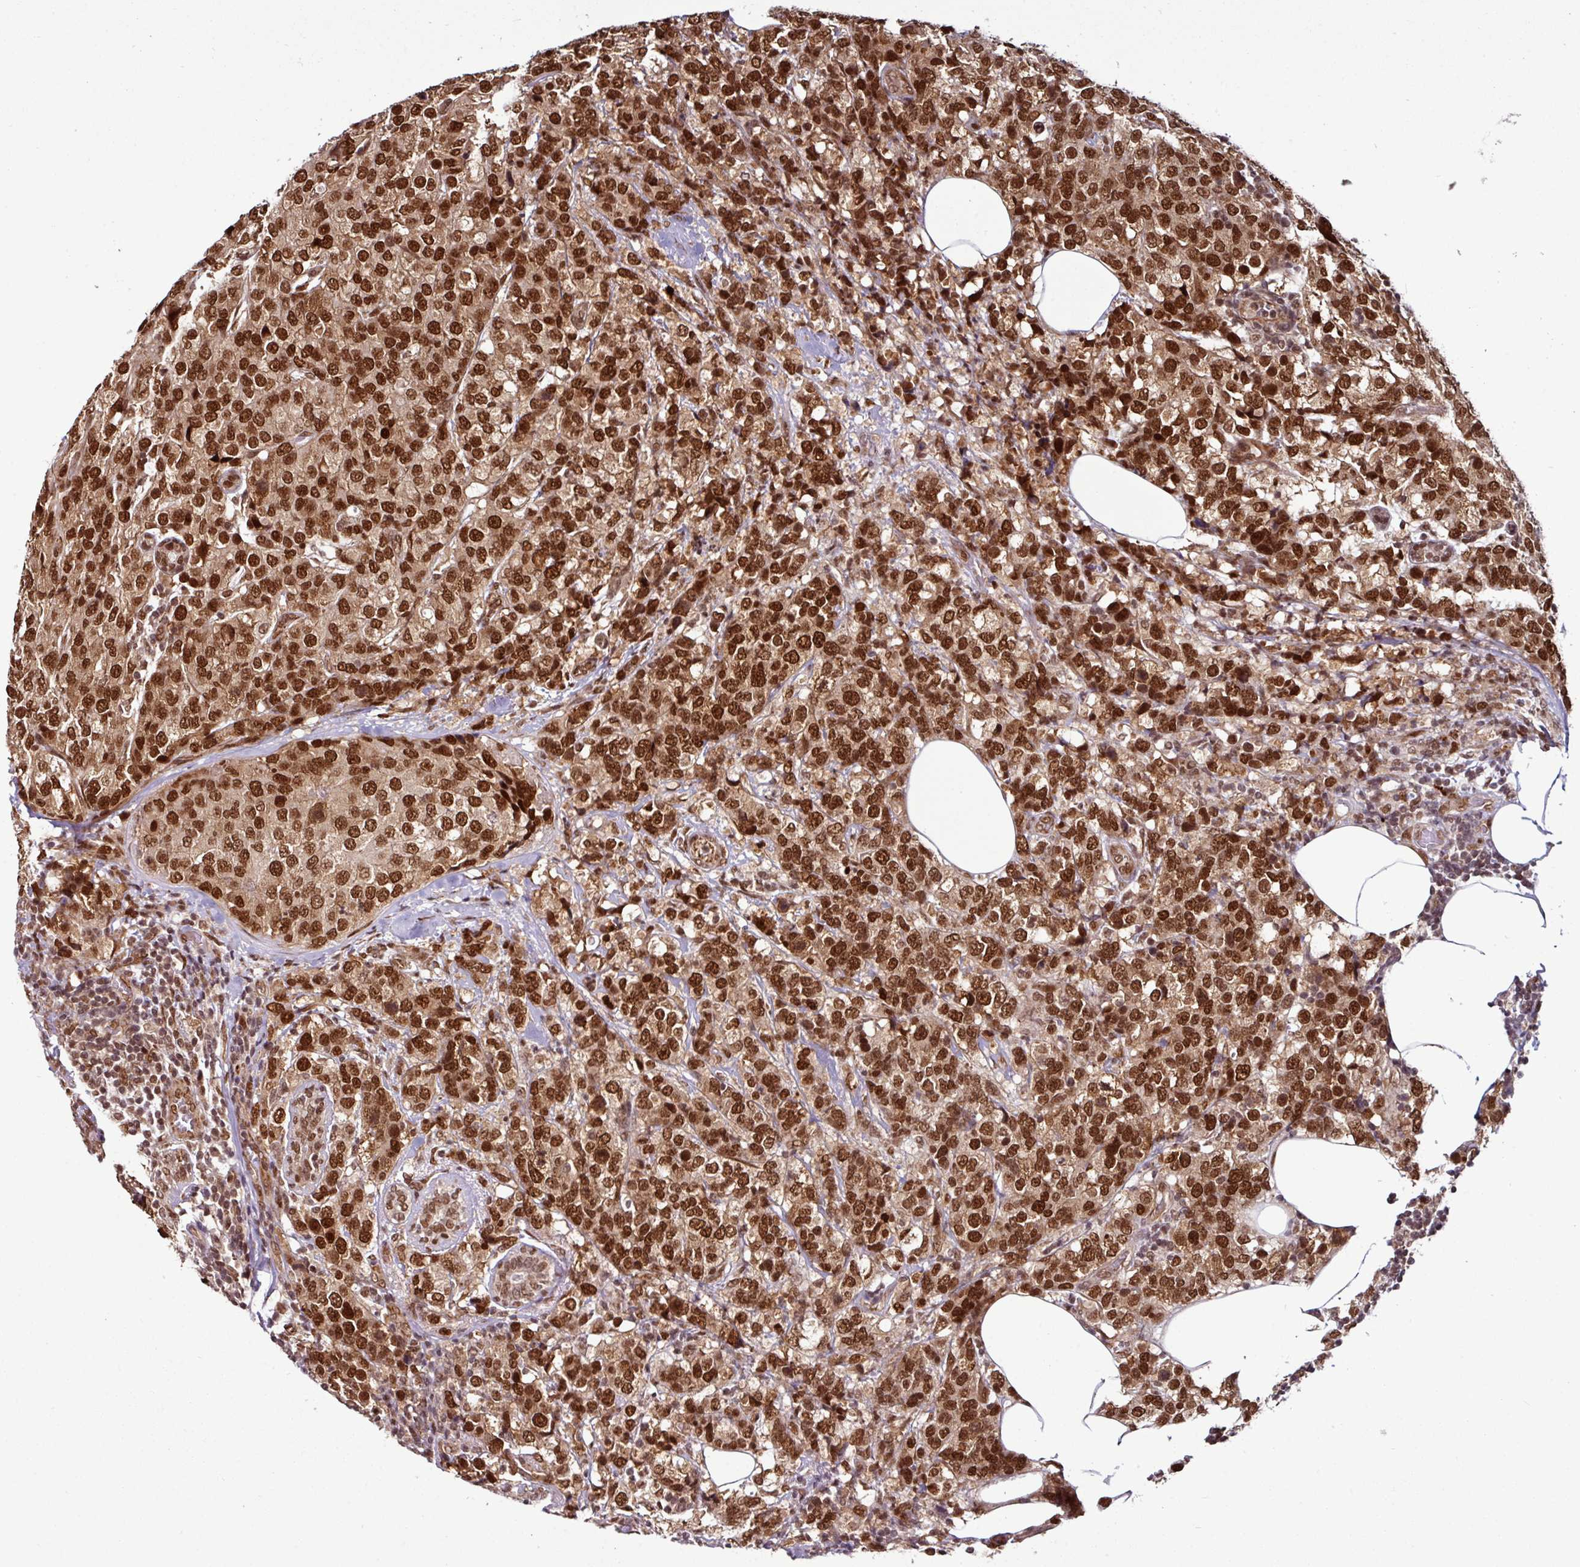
{"staining": {"intensity": "strong", "quantity": ">75%", "location": "nuclear"}, "tissue": "breast cancer", "cell_type": "Tumor cells", "image_type": "cancer", "snomed": [{"axis": "morphology", "description": "Lobular carcinoma"}, {"axis": "topography", "description": "Breast"}], "caption": "DAB (3,3'-diaminobenzidine) immunohistochemical staining of lobular carcinoma (breast) exhibits strong nuclear protein staining in about >75% of tumor cells. (IHC, brightfield microscopy, high magnification).", "gene": "MORF4L2", "patient": {"sex": "female", "age": 59}}